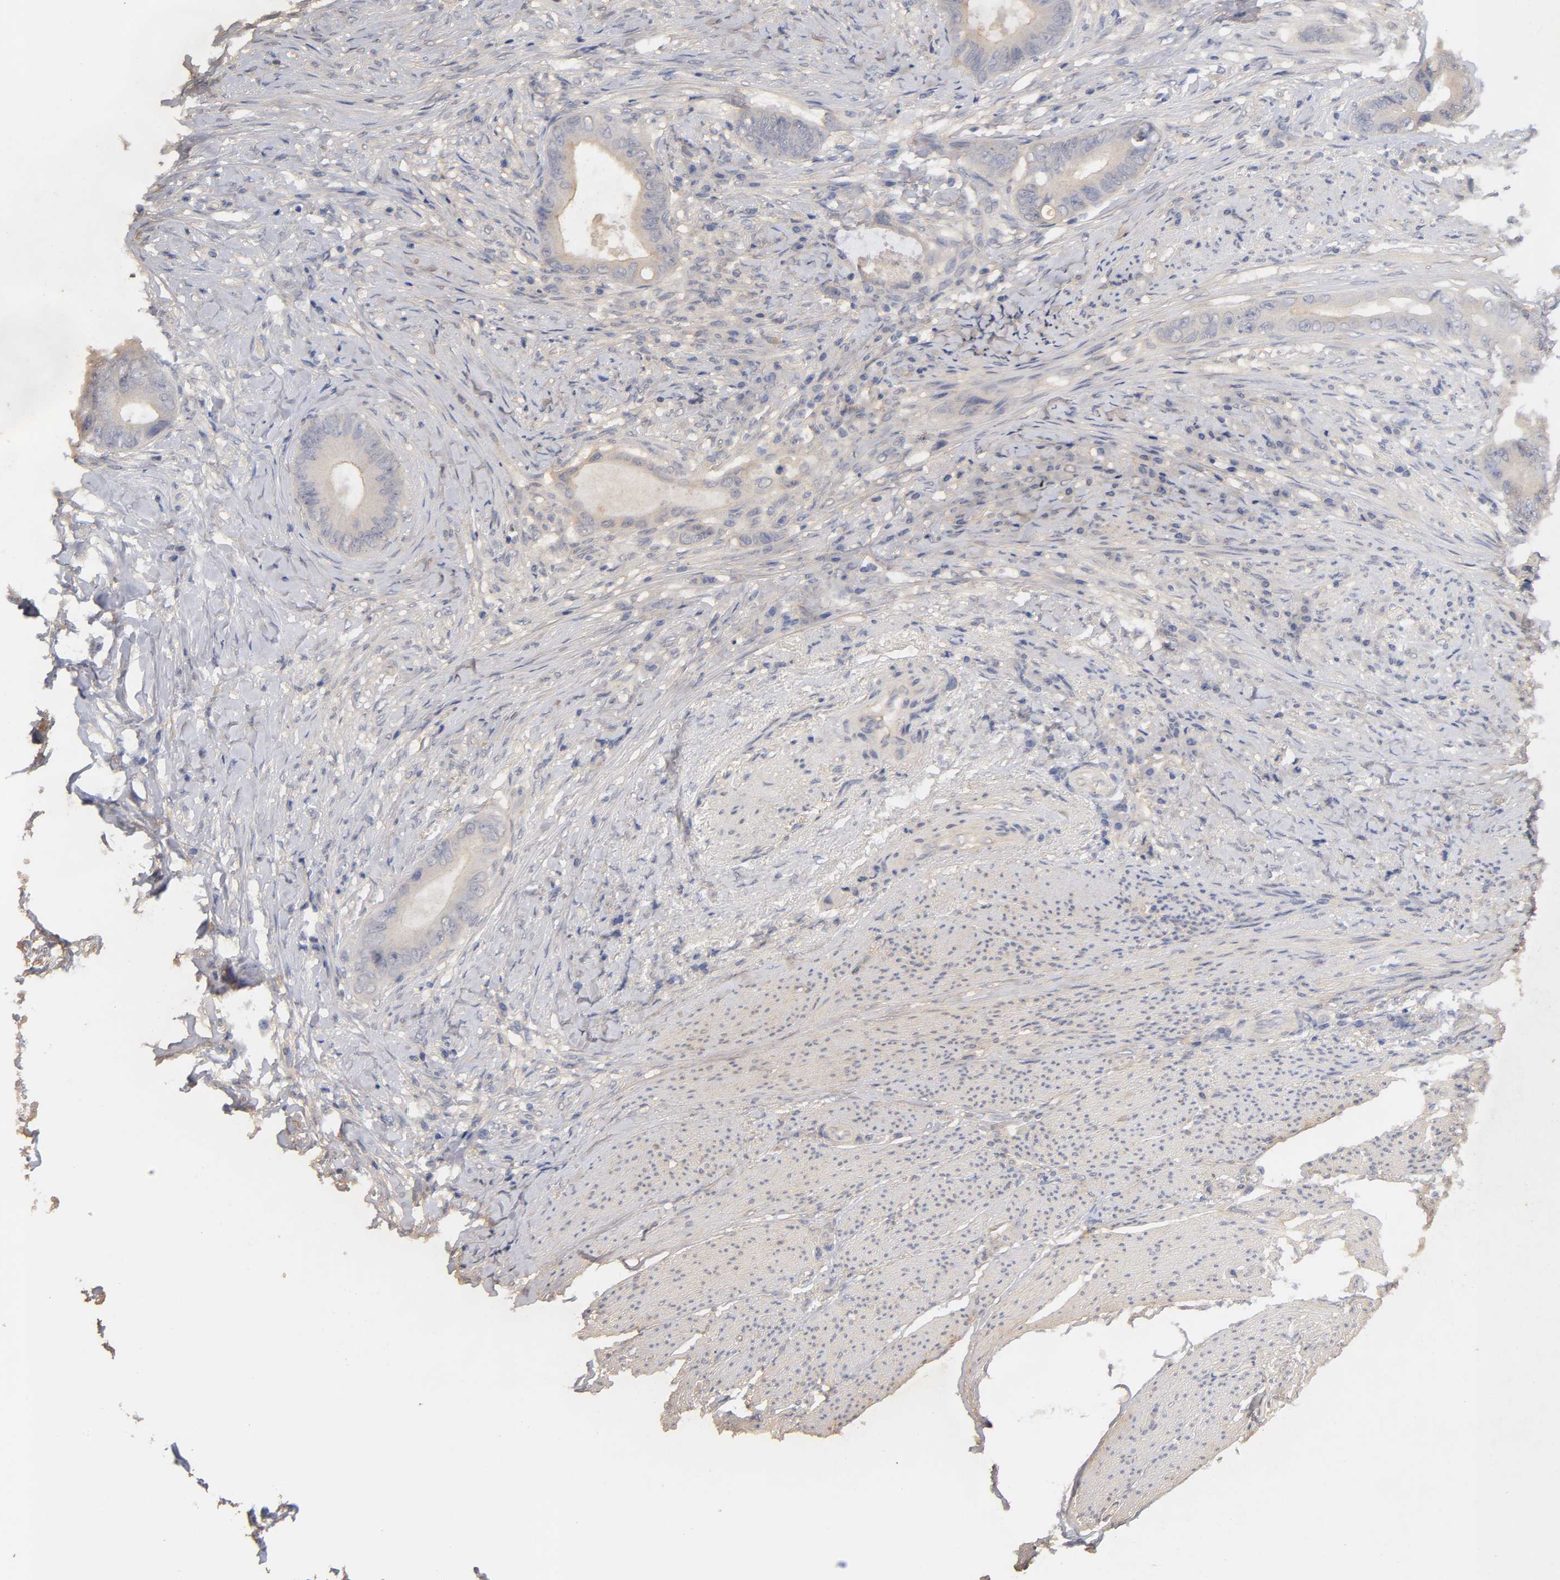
{"staining": {"intensity": "negative", "quantity": "none", "location": "none"}, "tissue": "colorectal cancer", "cell_type": "Tumor cells", "image_type": "cancer", "snomed": [{"axis": "morphology", "description": "Normal tissue, NOS"}, {"axis": "morphology", "description": "Adenocarcinoma, NOS"}, {"axis": "topography", "description": "Rectum"}, {"axis": "topography", "description": "Peripheral nerve tissue"}], "caption": "Colorectal cancer was stained to show a protein in brown. There is no significant expression in tumor cells.", "gene": "VSIG4", "patient": {"sex": "female", "age": 77}}